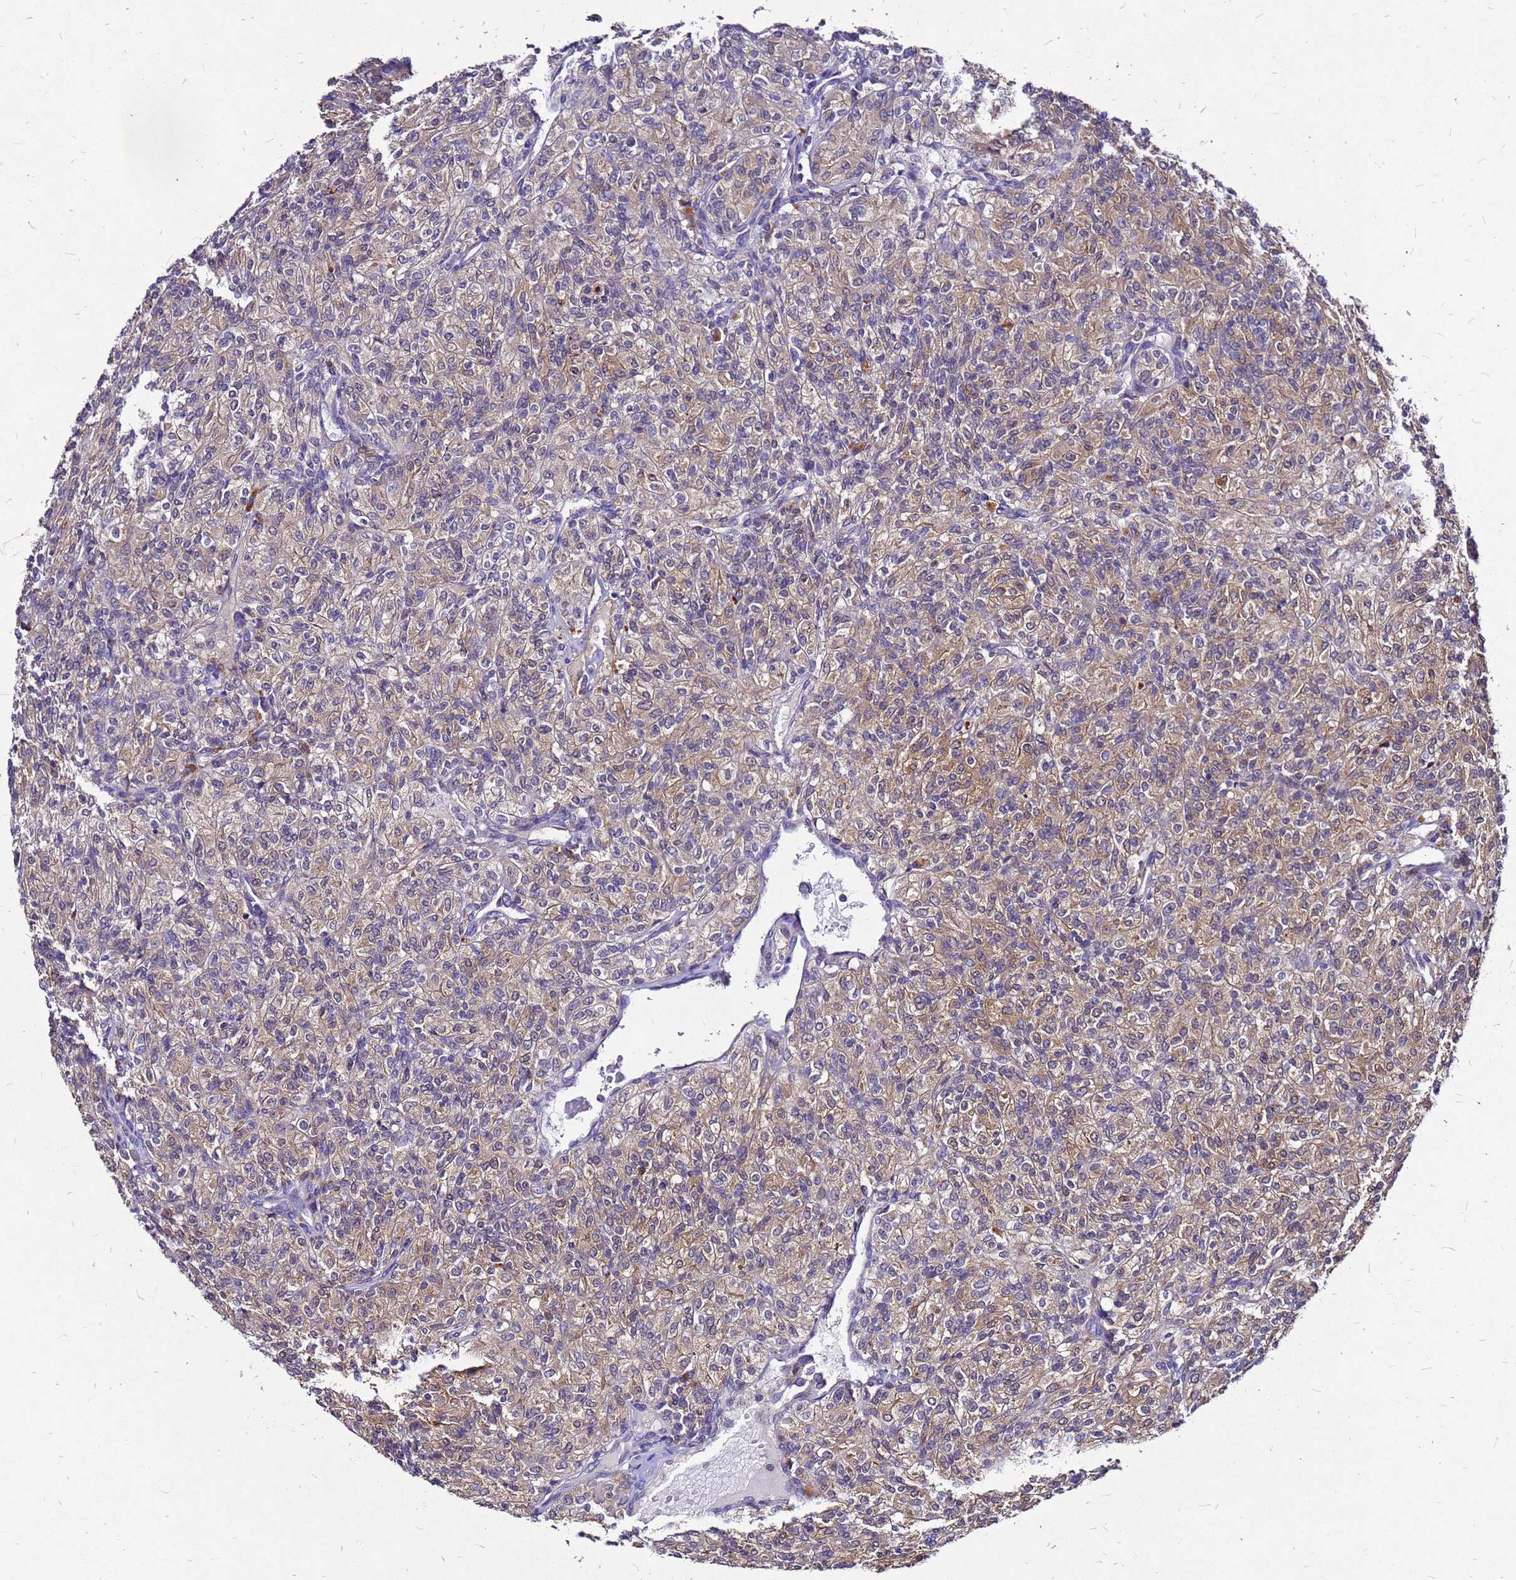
{"staining": {"intensity": "weak", "quantity": "25%-75%", "location": "cytoplasmic/membranous"}, "tissue": "renal cancer", "cell_type": "Tumor cells", "image_type": "cancer", "snomed": [{"axis": "morphology", "description": "Adenocarcinoma, NOS"}, {"axis": "topography", "description": "Kidney"}], "caption": "Brown immunohistochemical staining in adenocarcinoma (renal) exhibits weak cytoplasmic/membranous staining in approximately 25%-75% of tumor cells.", "gene": "DUSP23", "patient": {"sex": "male", "age": 77}}